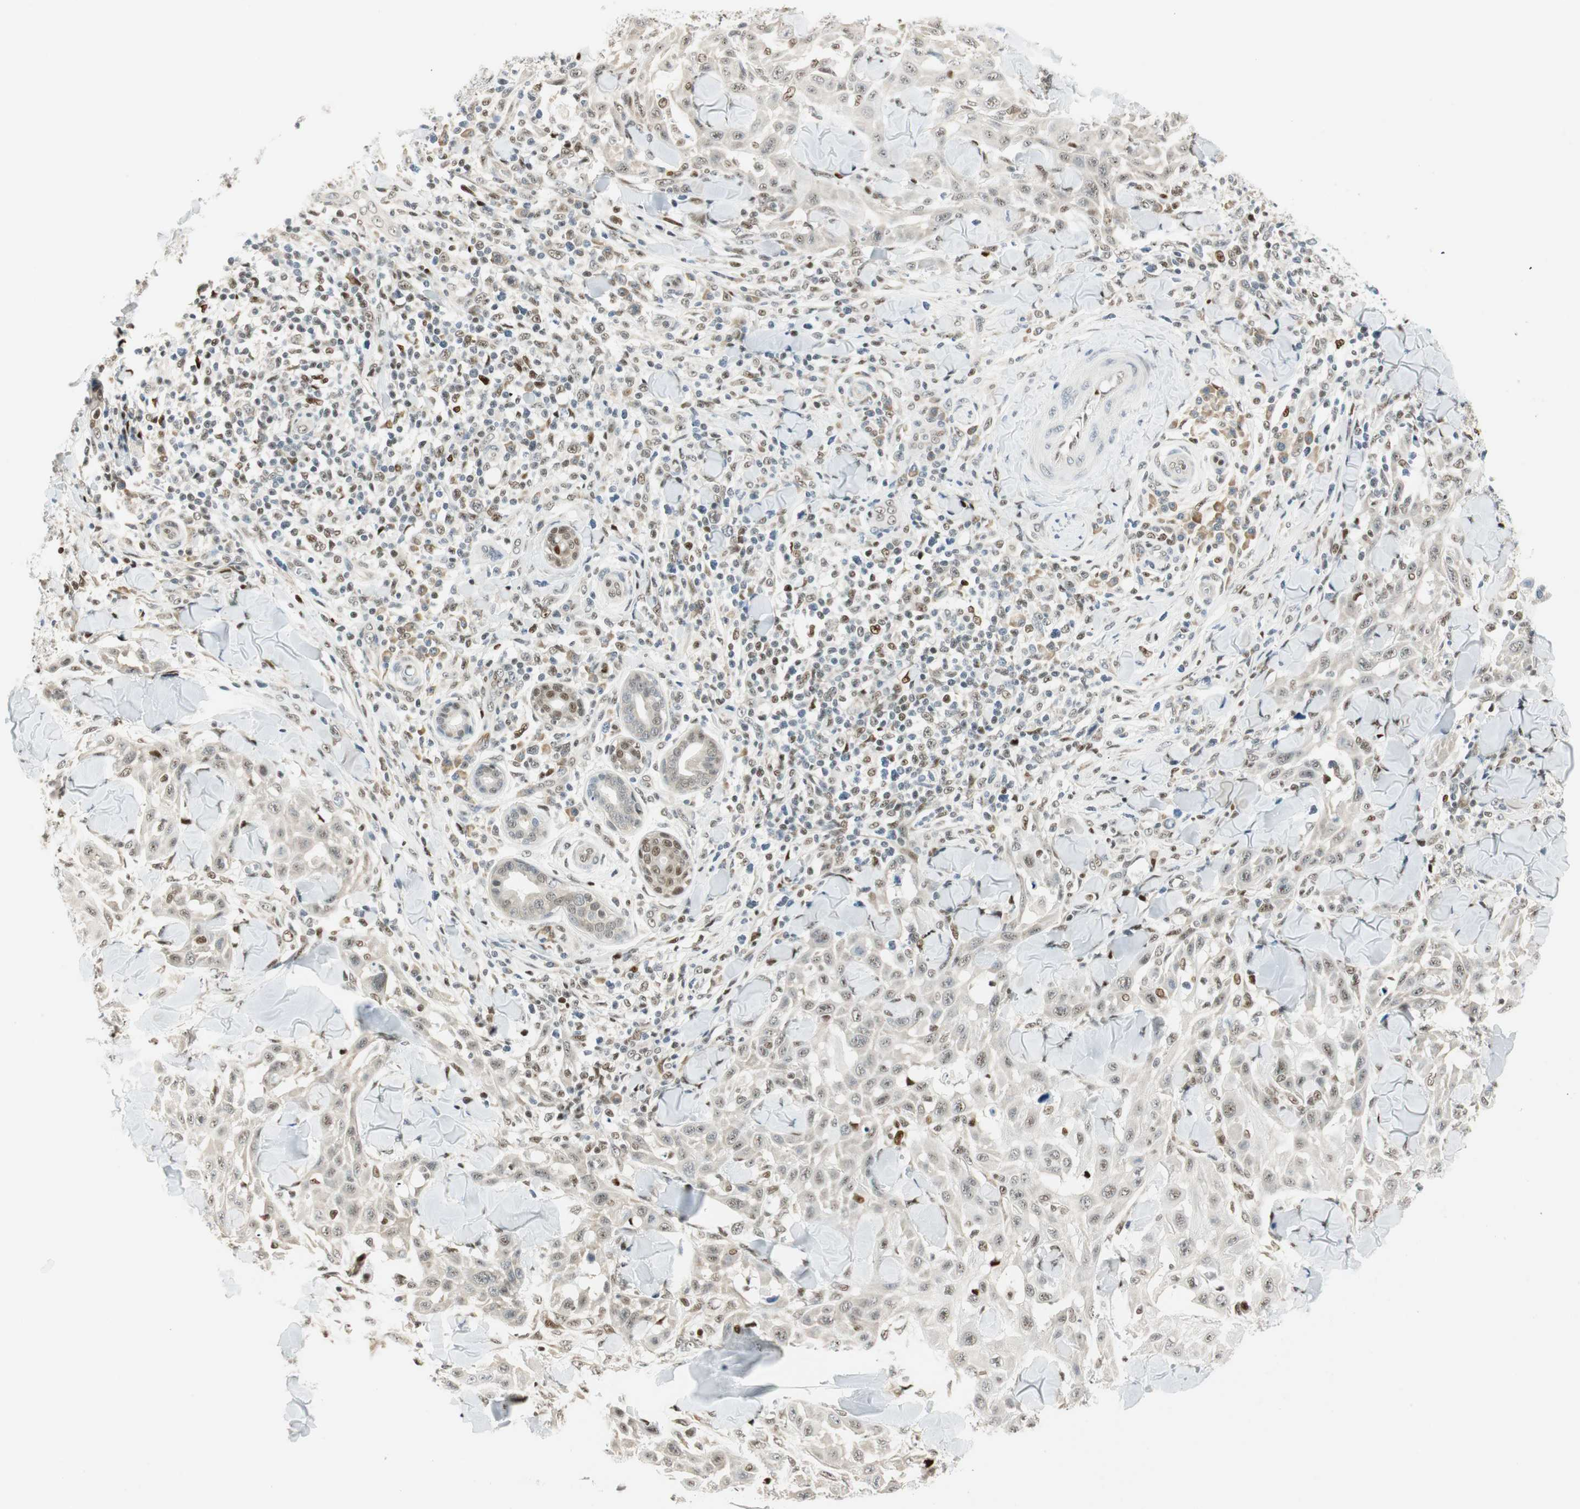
{"staining": {"intensity": "moderate", "quantity": "<25%", "location": "nuclear"}, "tissue": "skin cancer", "cell_type": "Tumor cells", "image_type": "cancer", "snomed": [{"axis": "morphology", "description": "Squamous cell carcinoma, NOS"}, {"axis": "topography", "description": "Skin"}], "caption": "Human squamous cell carcinoma (skin) stained with a brown dye demonstrates moderate nuclear positive positivity in approximately <25% of tumor cells.", "gene": "MSX2", "patient": {"sex": "male", "age": 24}}